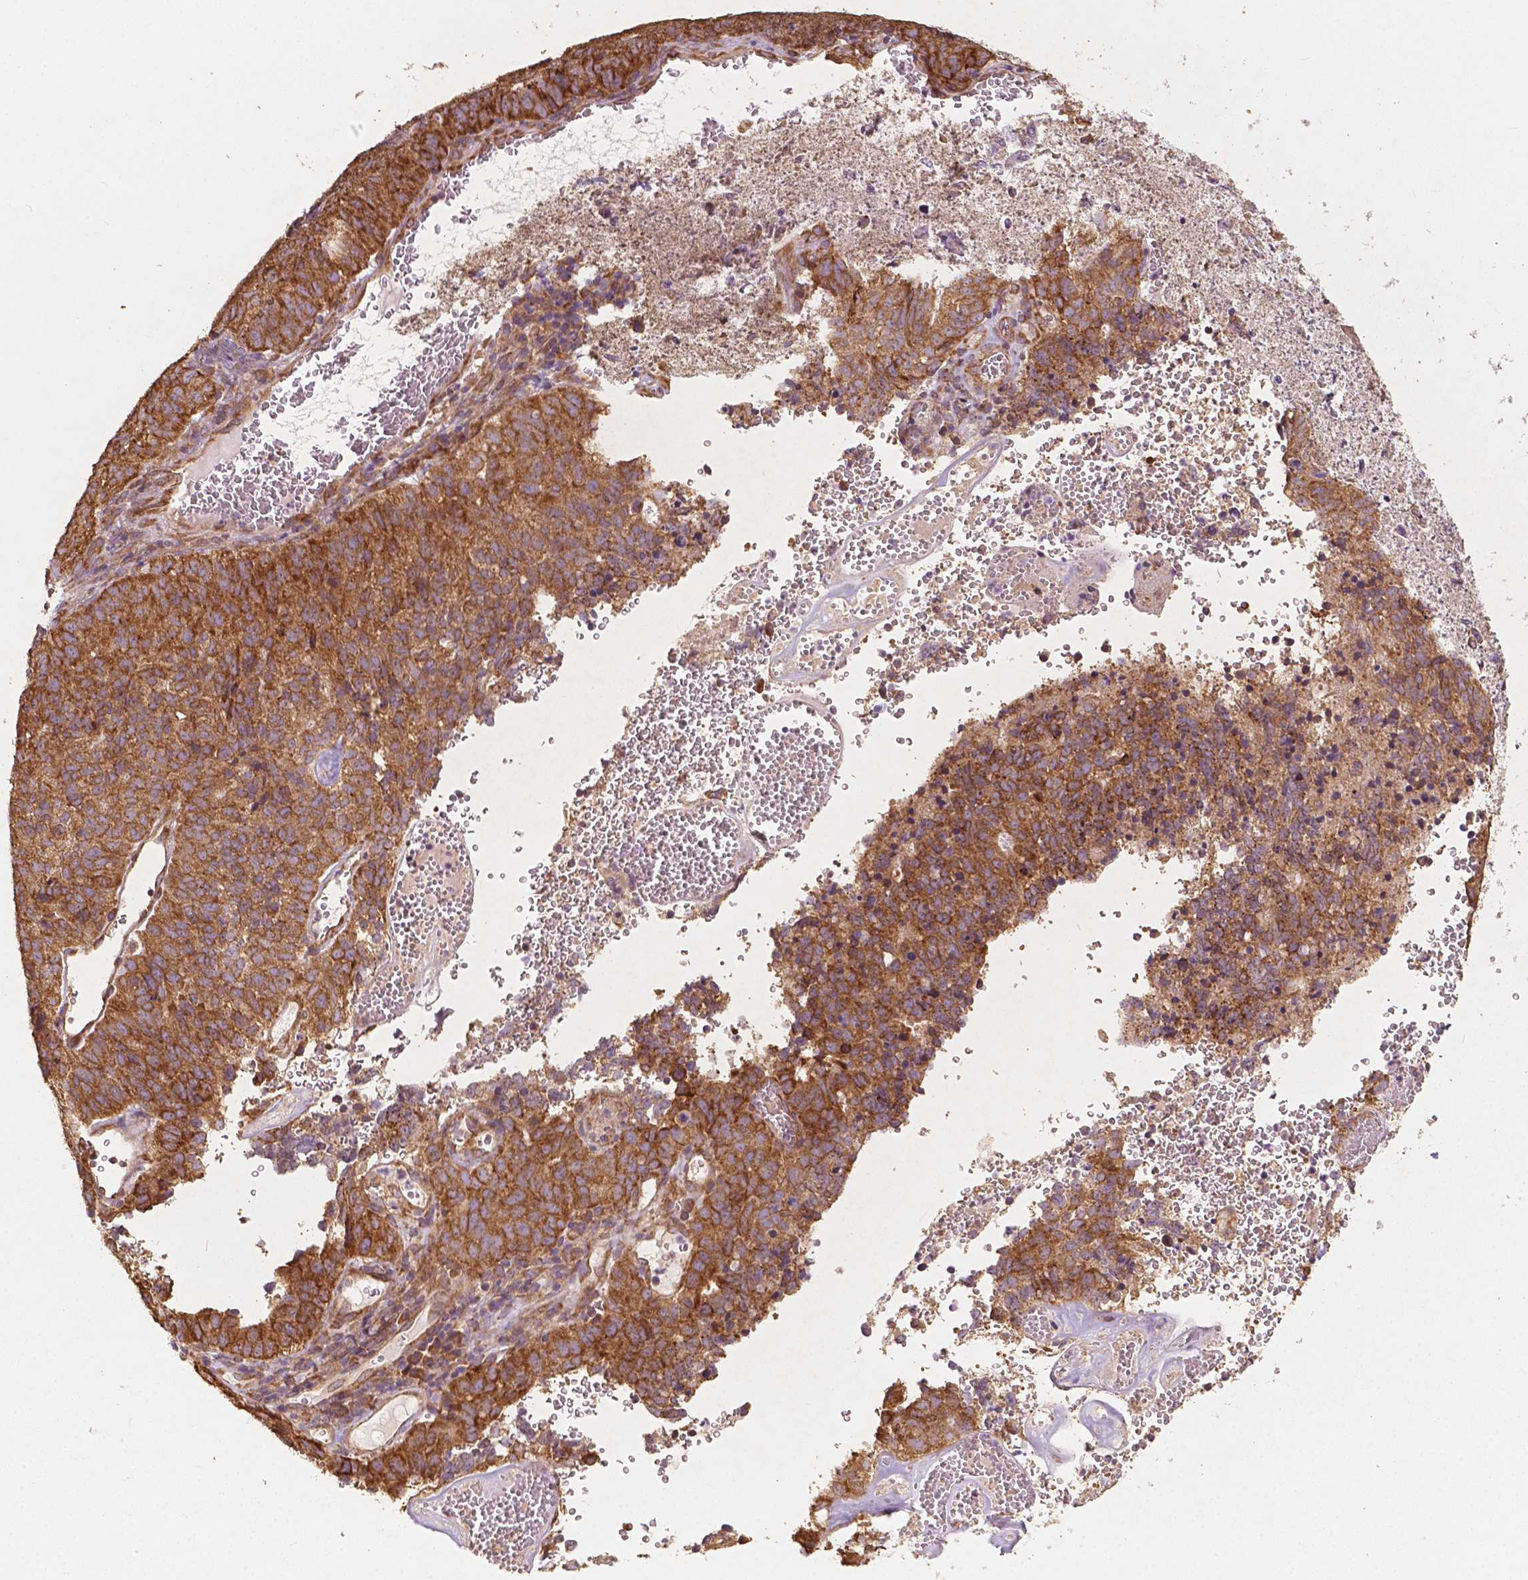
{"staining": {"intensity": "strong", "quantity": ">75%", "location": "cytoplasmic/membranous"}, "tissue": "cervical cancer", "cell_type": "Tumor cells", "image_type": "cancer", "snomed": [{"axis": "morphology", "description": "Adenocarcinoma, NOS"}, {"axis": "topography", "description": "Cervix"}], "caption": "Immunohistochemistry (DAB (3,3'-diaminobenzidine)) staining of human cervical cancer shows strong cytoplasmic/membranous protein staining in about >75% of tumor cells.", "gene": "G3BP1", "patient": {"sex": "female", "age": 38}}